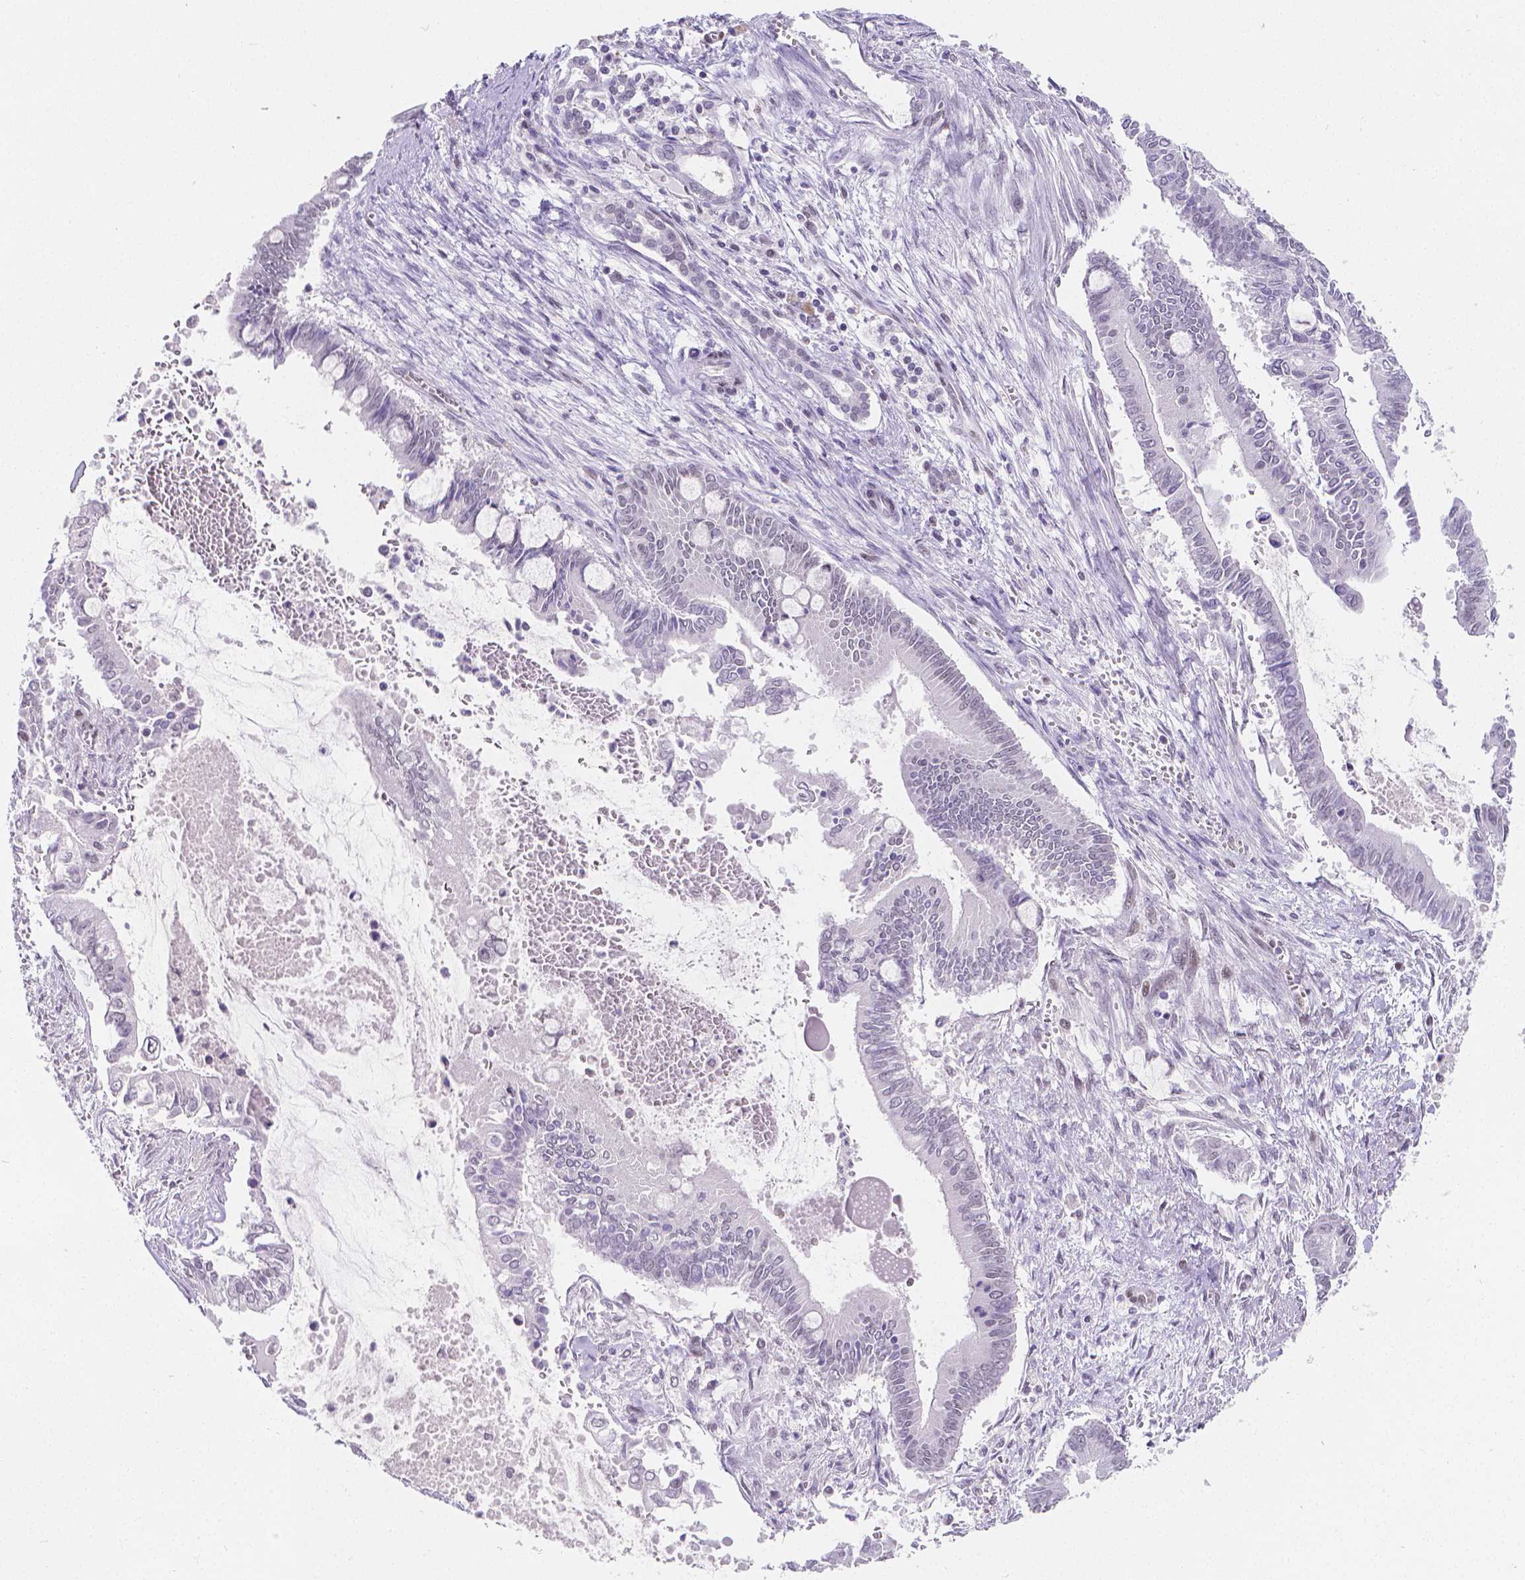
{"staining": {"intensity": "negative", "quantity": "none", "location": "none"}, "tissue": "pancreatic cancer", "cell_type": "Tumor cells", "image_type": "cancer", "snomed": [{"axis": "morphology", "description": "Adenocarcinoma, NOS"}, {"axis": "topography", "description": "Pancreas"}], "caption": "Tumor cells show no significant expression in adenocarcinoma (pancreatic).", "gene": "MEF2C", "patient": {"sex": "male", "age": 68}}